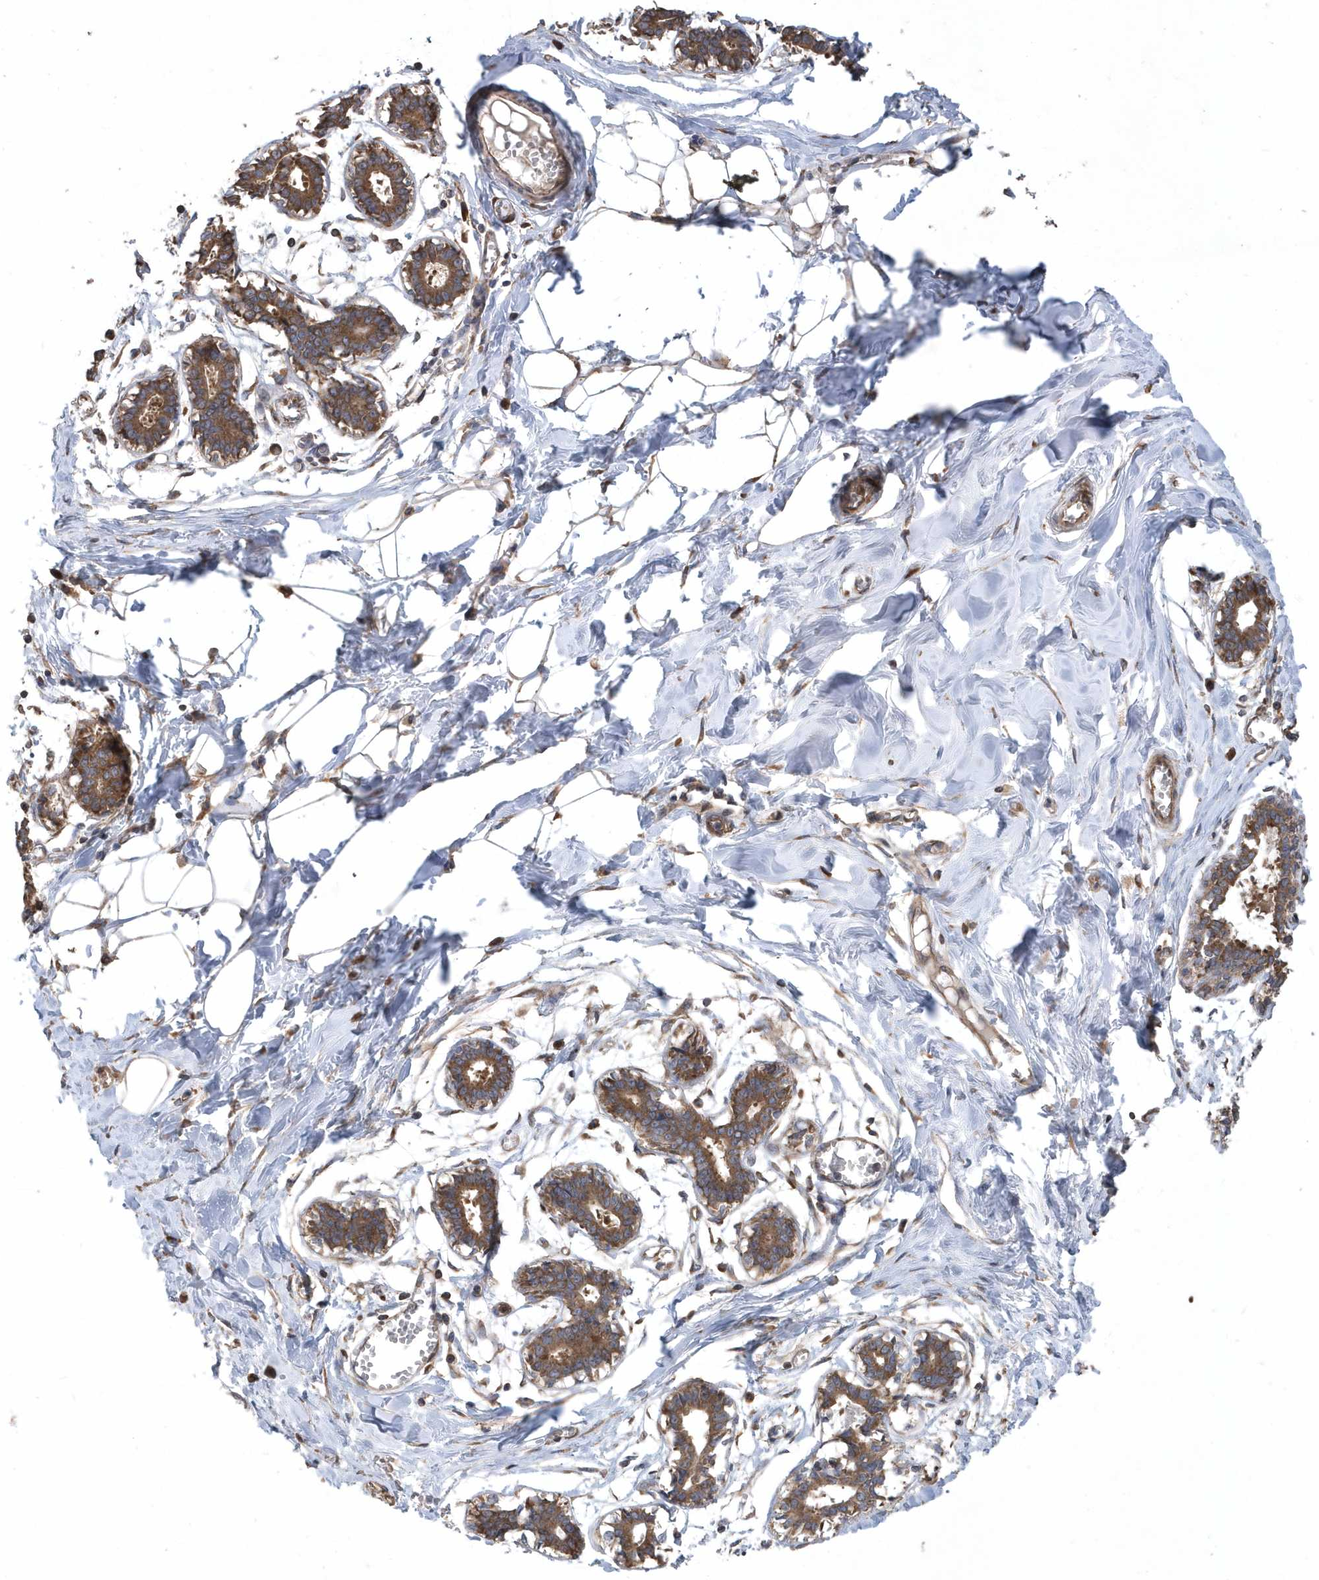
{"staining": {"intensity": "negative", "quantity": "none", "location": "none"}, "tissue": "breast", "cell_type": "Adipocytes", "image_type": "normal", "snomed": [{"axis": "morphology", "description": "Normal tissue, NOS"}, {"axis": "topography", "description": "Breast"}], "caption": "Immunohistochemistry (IHC) of unremarkable human breast demonstrates no expression in adipocytes. The staining was performed using DAB (3,3'-diaminobenzidine) to visualize the protein expression in brown, while the nuclei were stained in blue with hematoxylin (Magnification: 20x).", "gene": "WASHC5", "patient": {"sex": "female", "age": 27}}